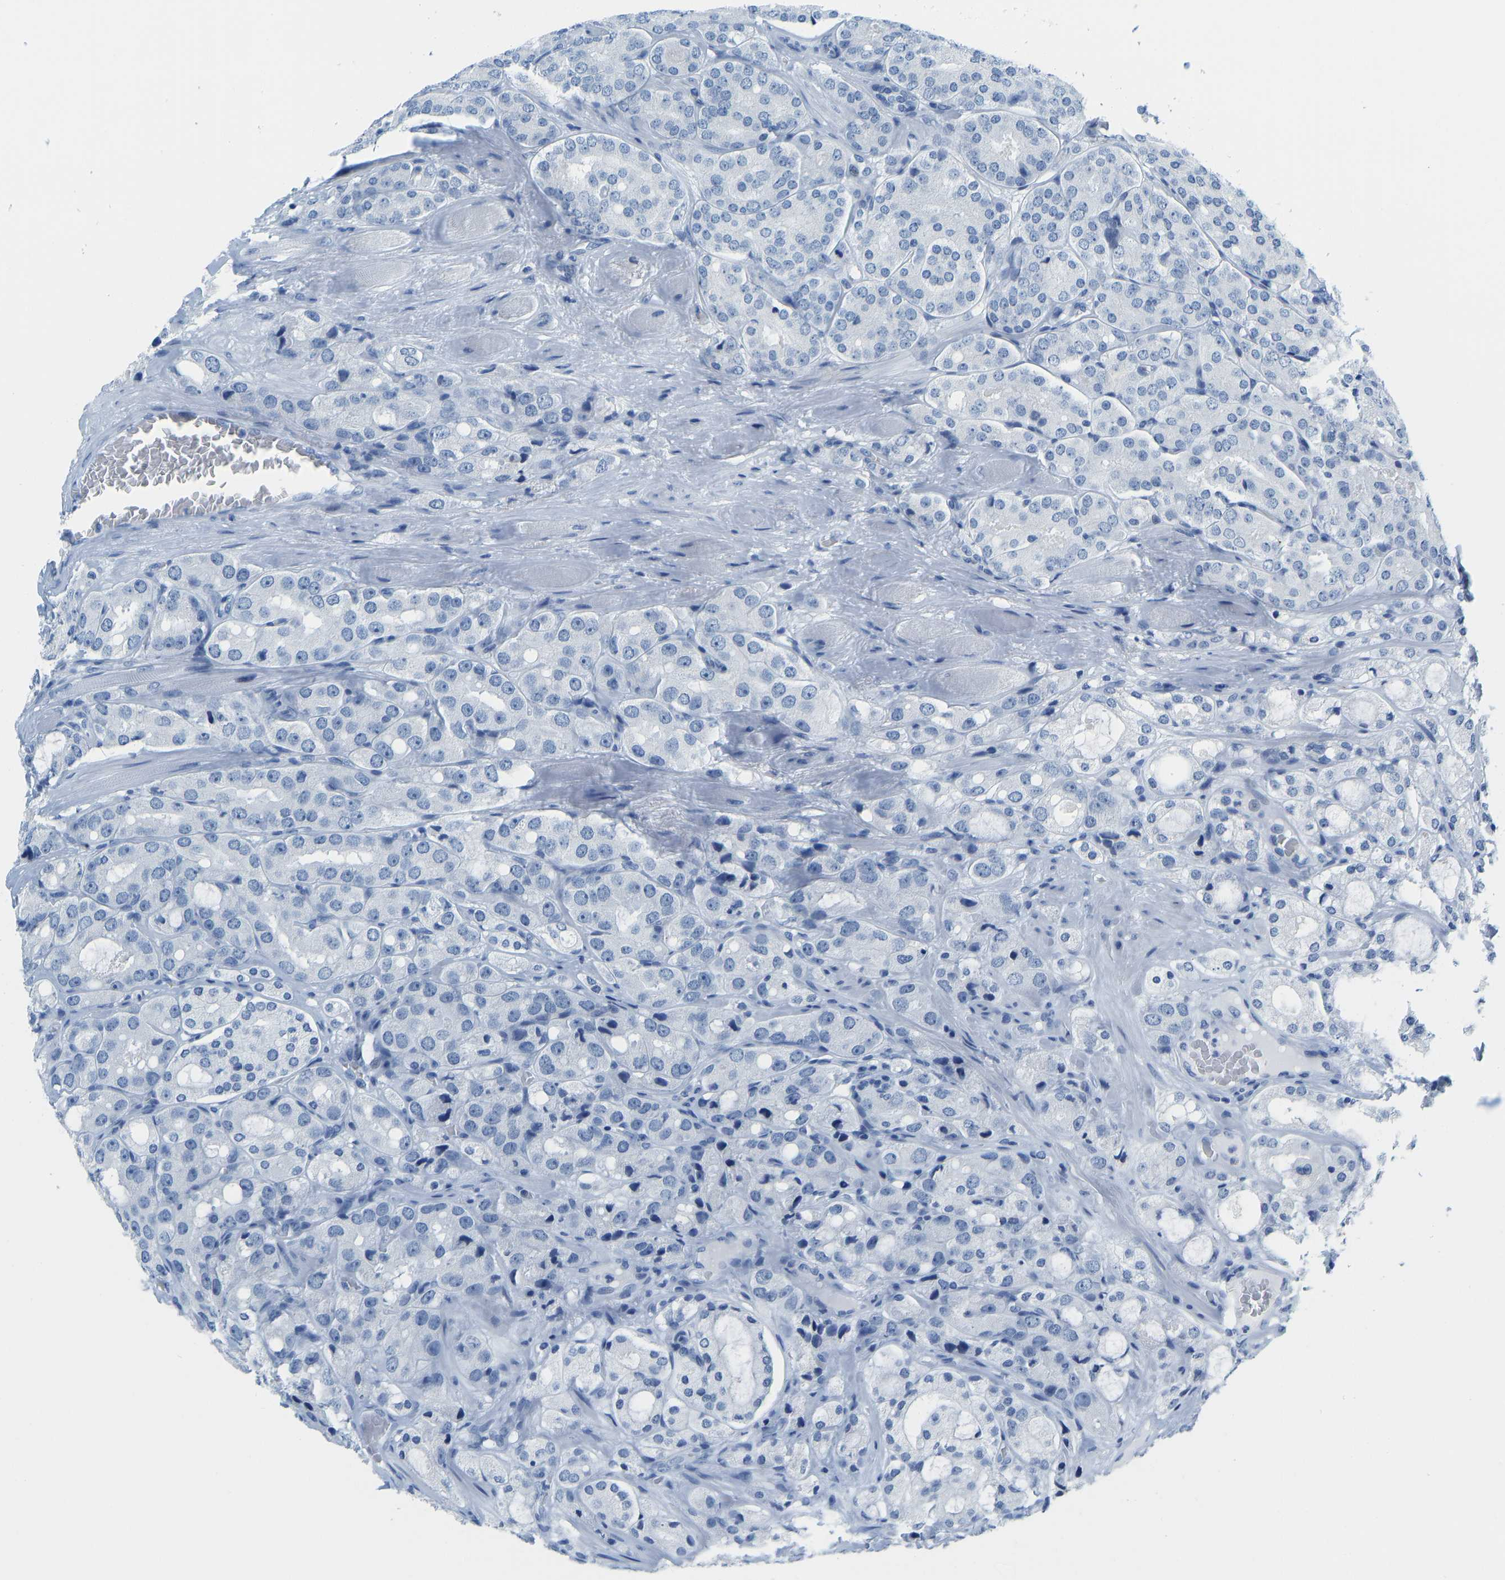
{"staining": {"intensity": "negative", "quantity": "none", "location": "none"}, "tissue": "prostate cancer", "cell_type": "Tumor cells", "image_type": "cancer", "snomed": [{"axis": "morphology", "description": "Adenocarcinoma, High grade"}, {"axis": "topography", "description": "Prostate"}], "caption": "This is a image of IHC staining of high-grade adenocarcinoma (prostate), which shows no expression in tumor cells. (DAB IHC with hematoxylin counter stain).", "gene": "SERPINB3", "patient": {"sex": "male", "age": 65}}